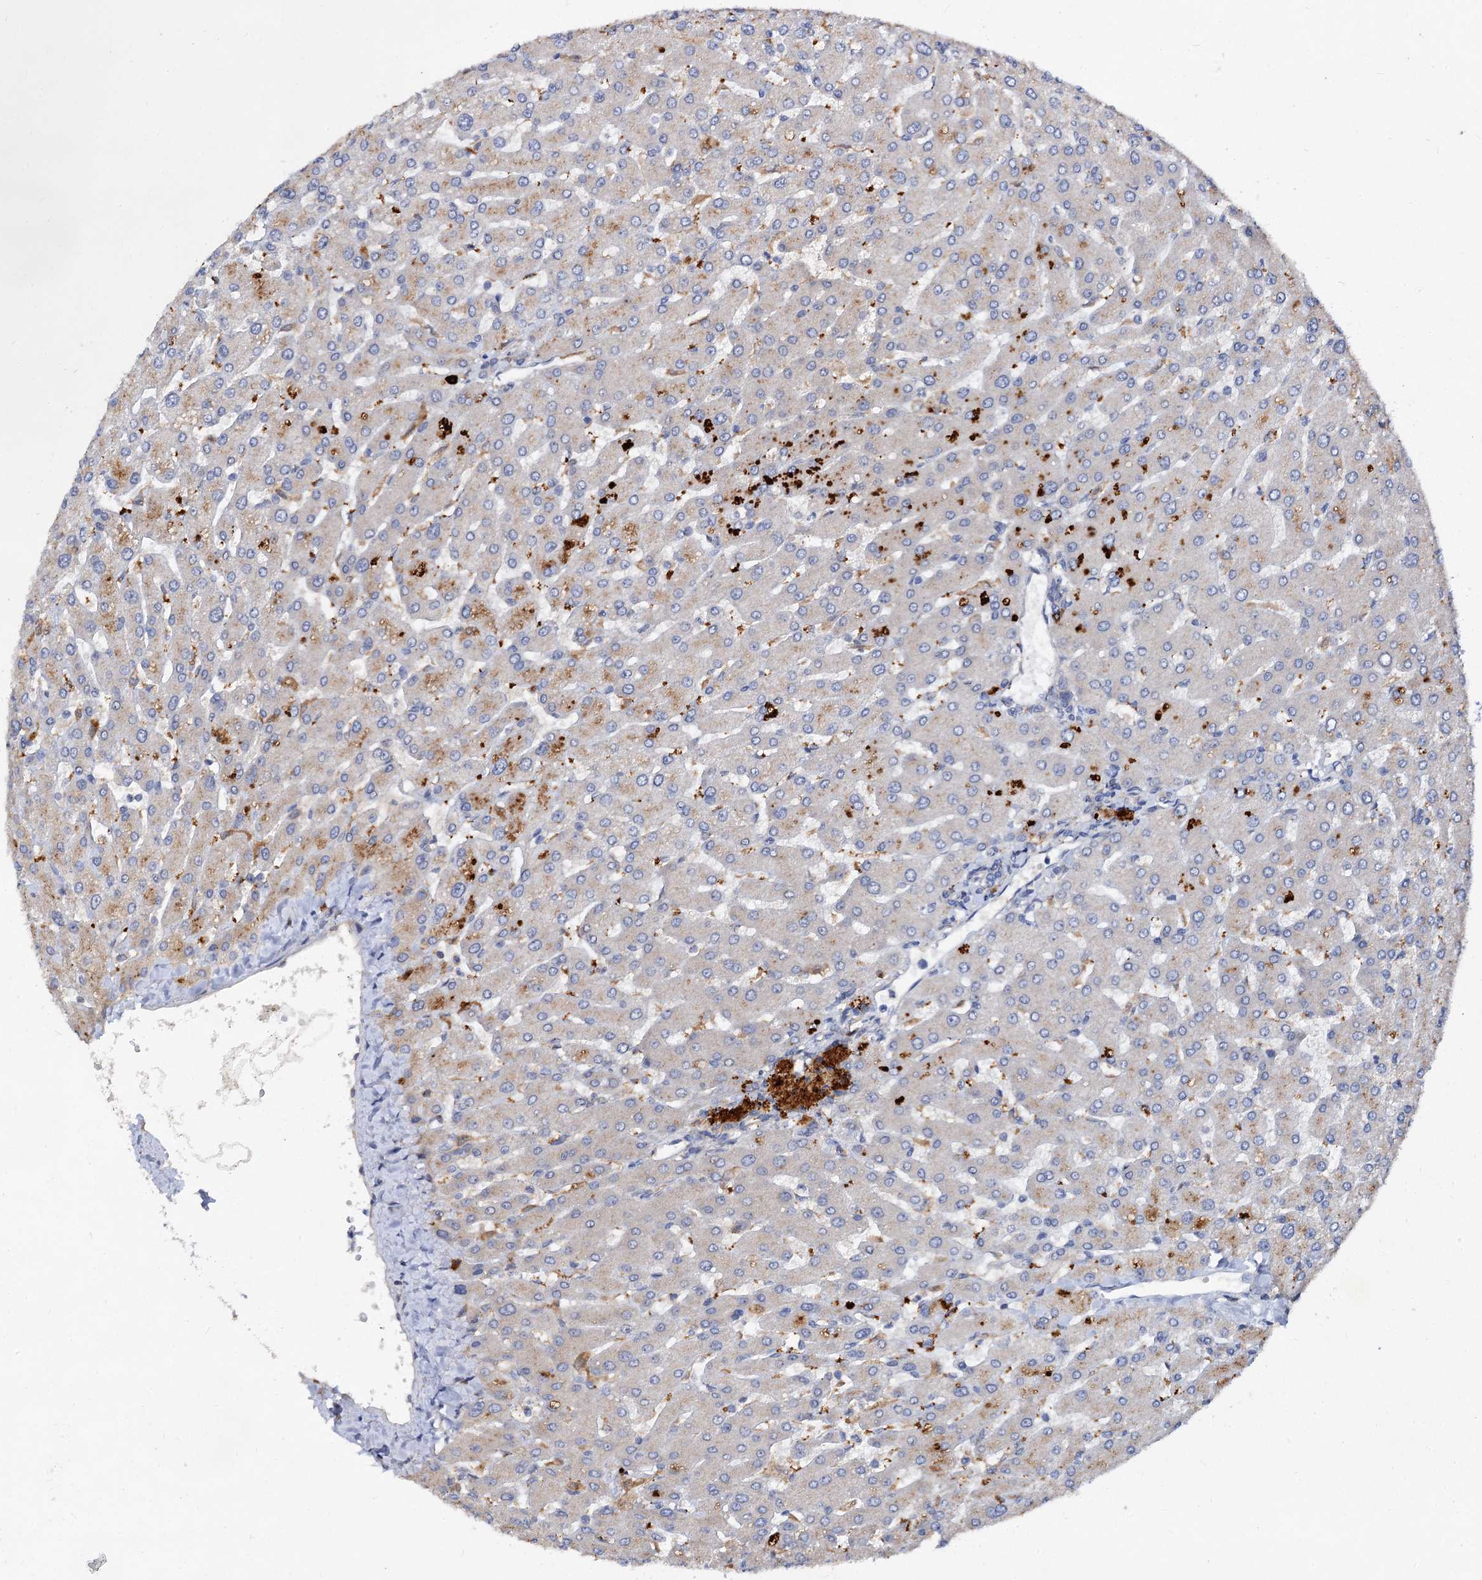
{"staining": {"intensity": "negative", "quantity": "none", "location": "none"}, "tissue": "liver", "cell_type": "Cholangiocytes", "image_type": "normal", "snomed": [{"axis": "morphology", "description": "Normal tissue, NOS"}, {"axis": "topography", "description": "Liver"}], "caption": "The micrograph displays no significant staining in cholangiocytes of liver.", "gene": "VPS29", "patient": {"sex": "male", "age": 55}}